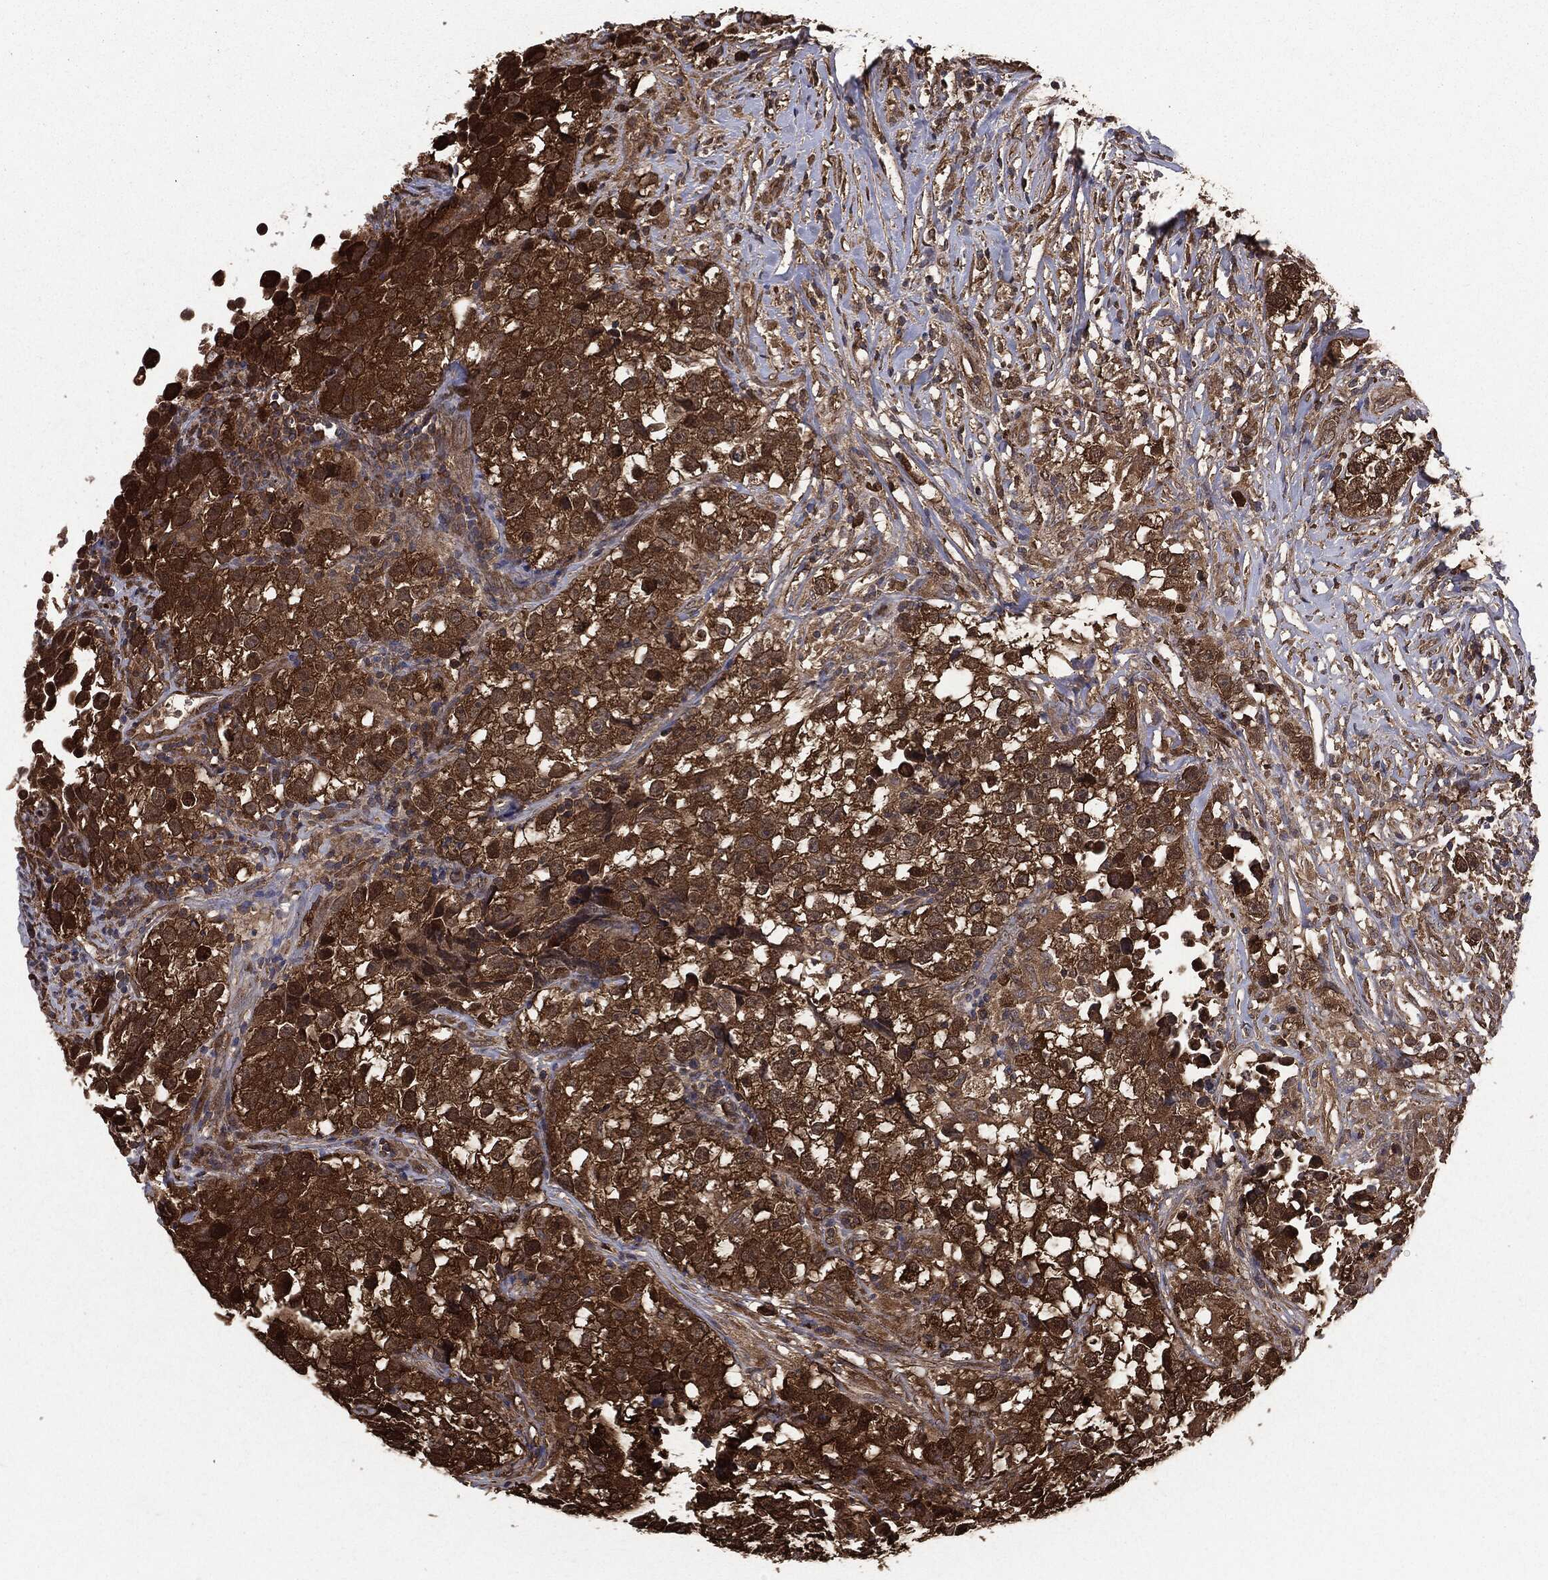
{"staining": {"intensity": "strong", "quantity": ">75%", "location": "cytoplasmic/membranous"}, "tissue": "testis cancer", "cell_type": "Tumor cells", "image_type": "cancer", "snomed": [{"axis": "morphology", "description": "Seminoma, NOS"}, {"axis": "topography", "description": "Testis"}], "caption": "Immunohistochemistry (IHC) micrograph of neoplastic tissue: human testis cancer (seminoma) stained using immunohistochemistry (IHC) exhibits high levels of strong protein expression localized specifically in the cytoplasmic/membranous of tumor cells, appearing as a cytoplasmic/membranous brown color.", "gene": "NME1", "patient": {"sex": "male", "age": 46}}